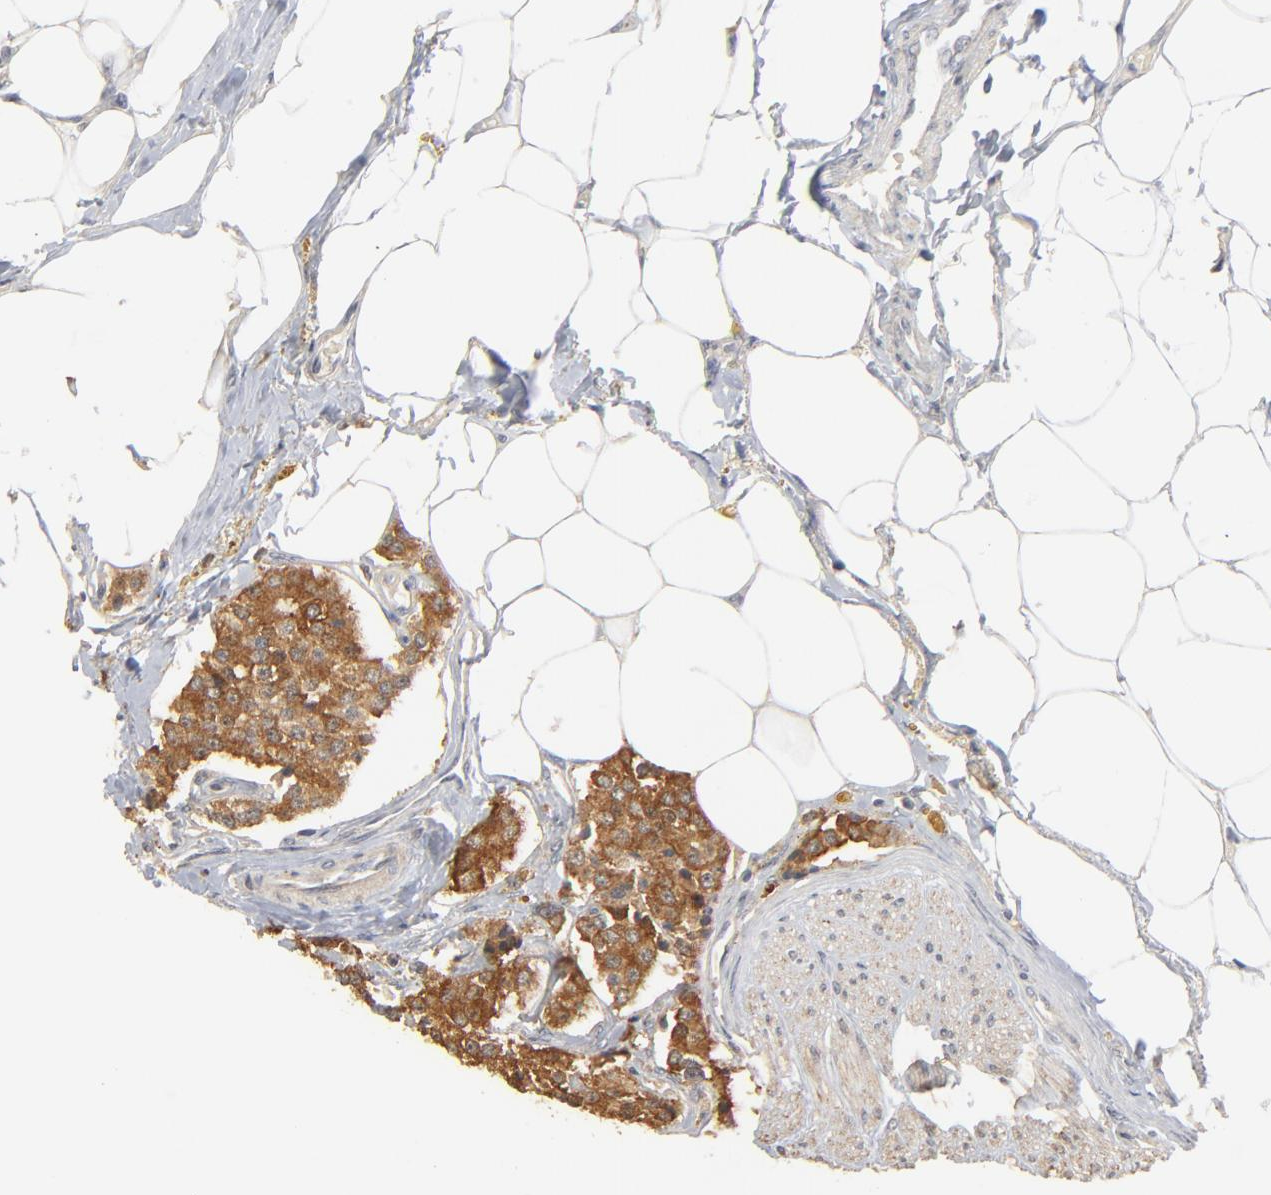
{"staining": {"intensity": "strong", "quantity": ">75%", "location": "cytoplasmic/membranous"}, "tissue": "carcinoid", "cell_type": "Tumor cells", "image_type": "cancer", "snomed": [{"axis": "morphology", "description": "Carcinoid, malignant, NOS"}, {"axis": "topography", "description": "Colon"}], "caption": "Carcinoid (malignant) tissue exhibits strong cytoplasmic/membranous expression in about >75% of tumor cells", "gene": "ZDHHC8", "patient": {"sex": "female", "age": 61}}